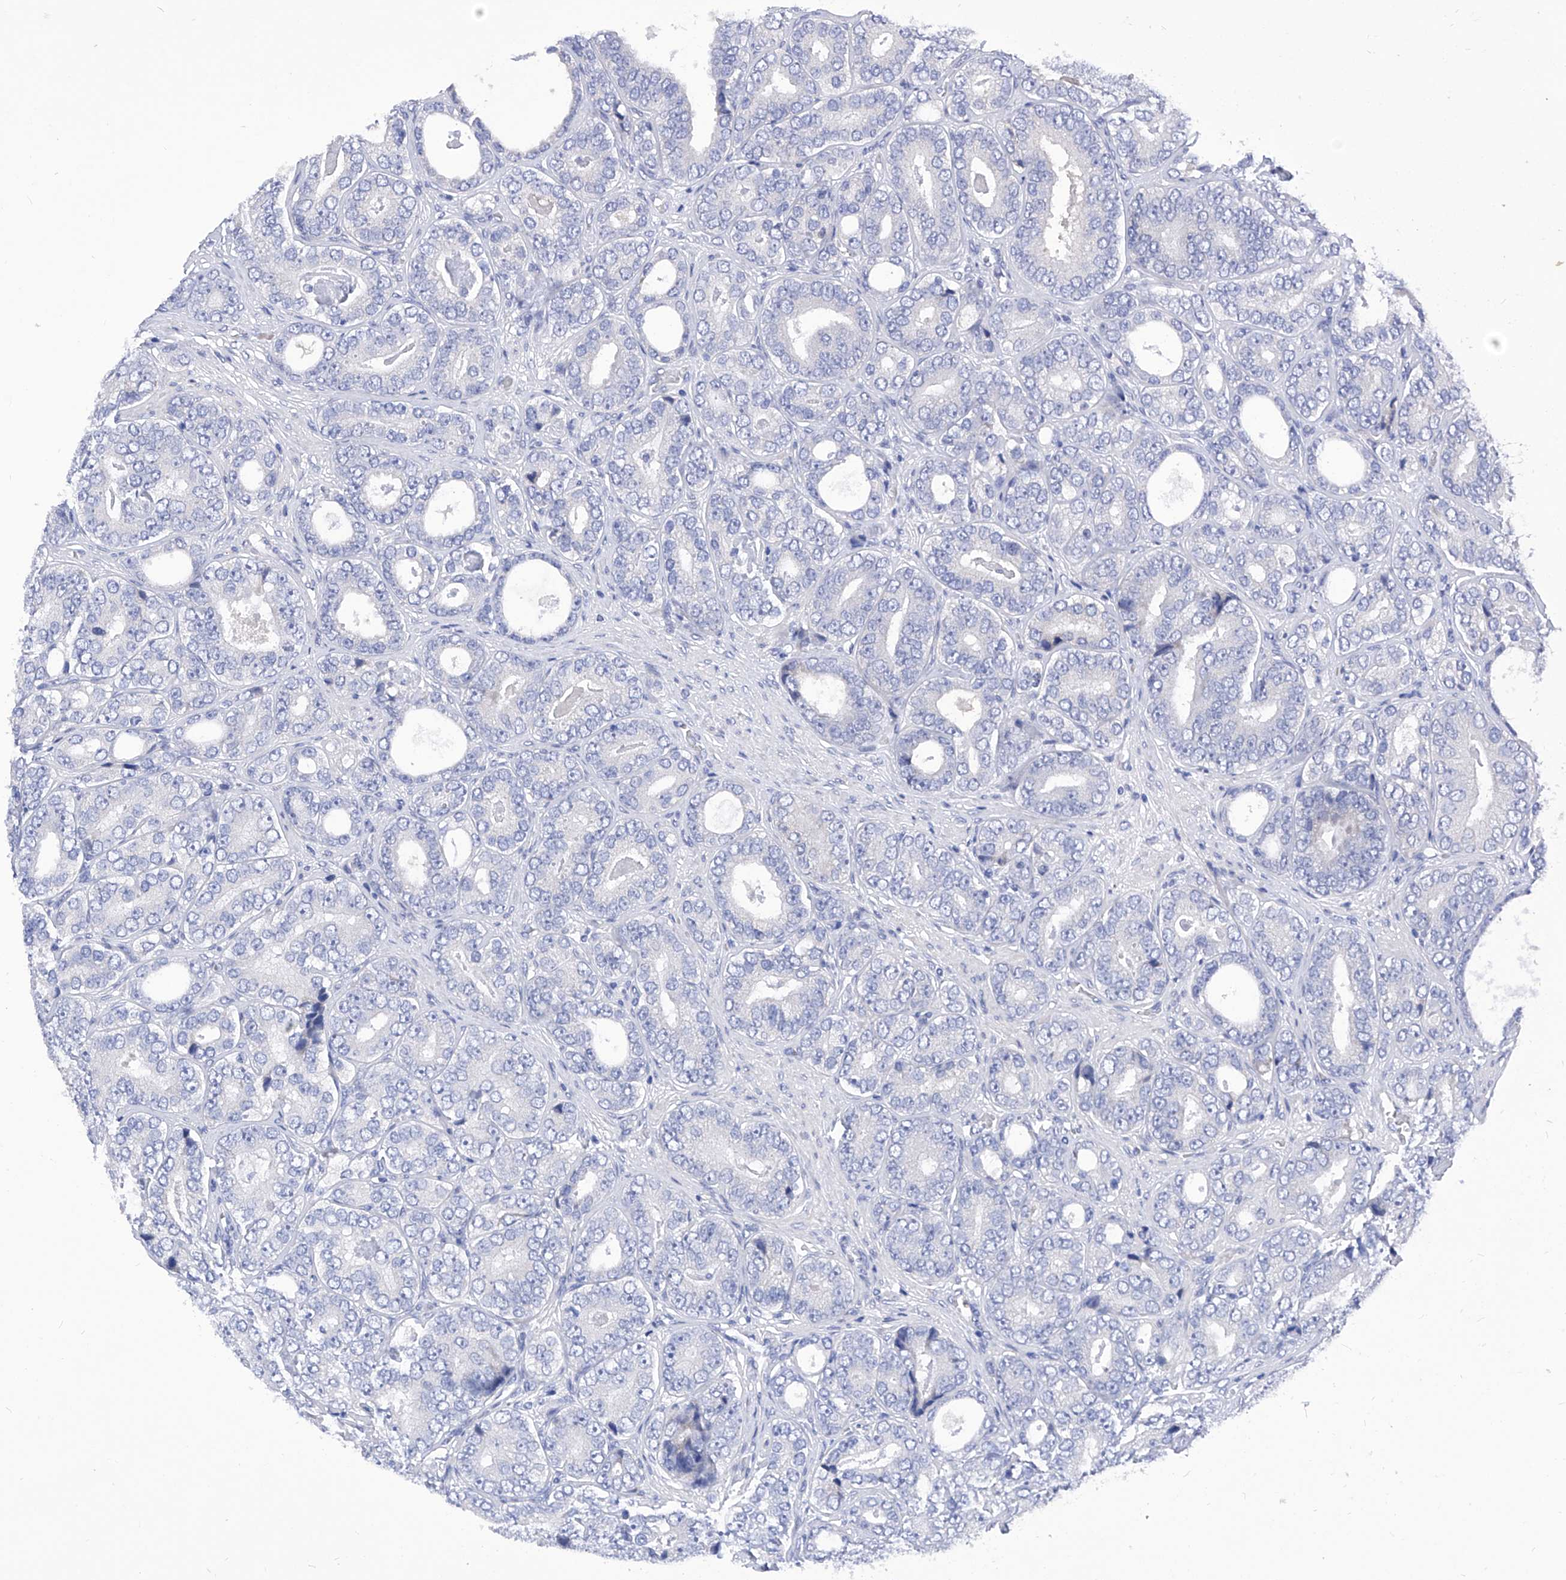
{"staining": {"intensity": "negative", "quantity": "none", "location": "none"}, "tissue": "prostate cancer", "cell_type": "Tumor cells", "image_type": "cancer", "snomed": [{"axis": "morphology", "description": "Adenocarcinoma, High grade"}, {"axis": "topography", "description": "Prostate"}], "caption": "Immunohistochemical staining of prostate cancer (adenocarcinoma (high-grade)) demonstrates no significant staining in tumor cells. The staining was performed using DAB to visualize the protein expression in brown, while the nuclei were stained in blue with hematoxylin (Magnification: 20x).", "gene": "NUFIP1", "patient": {"sex": "male", "age": 56}}